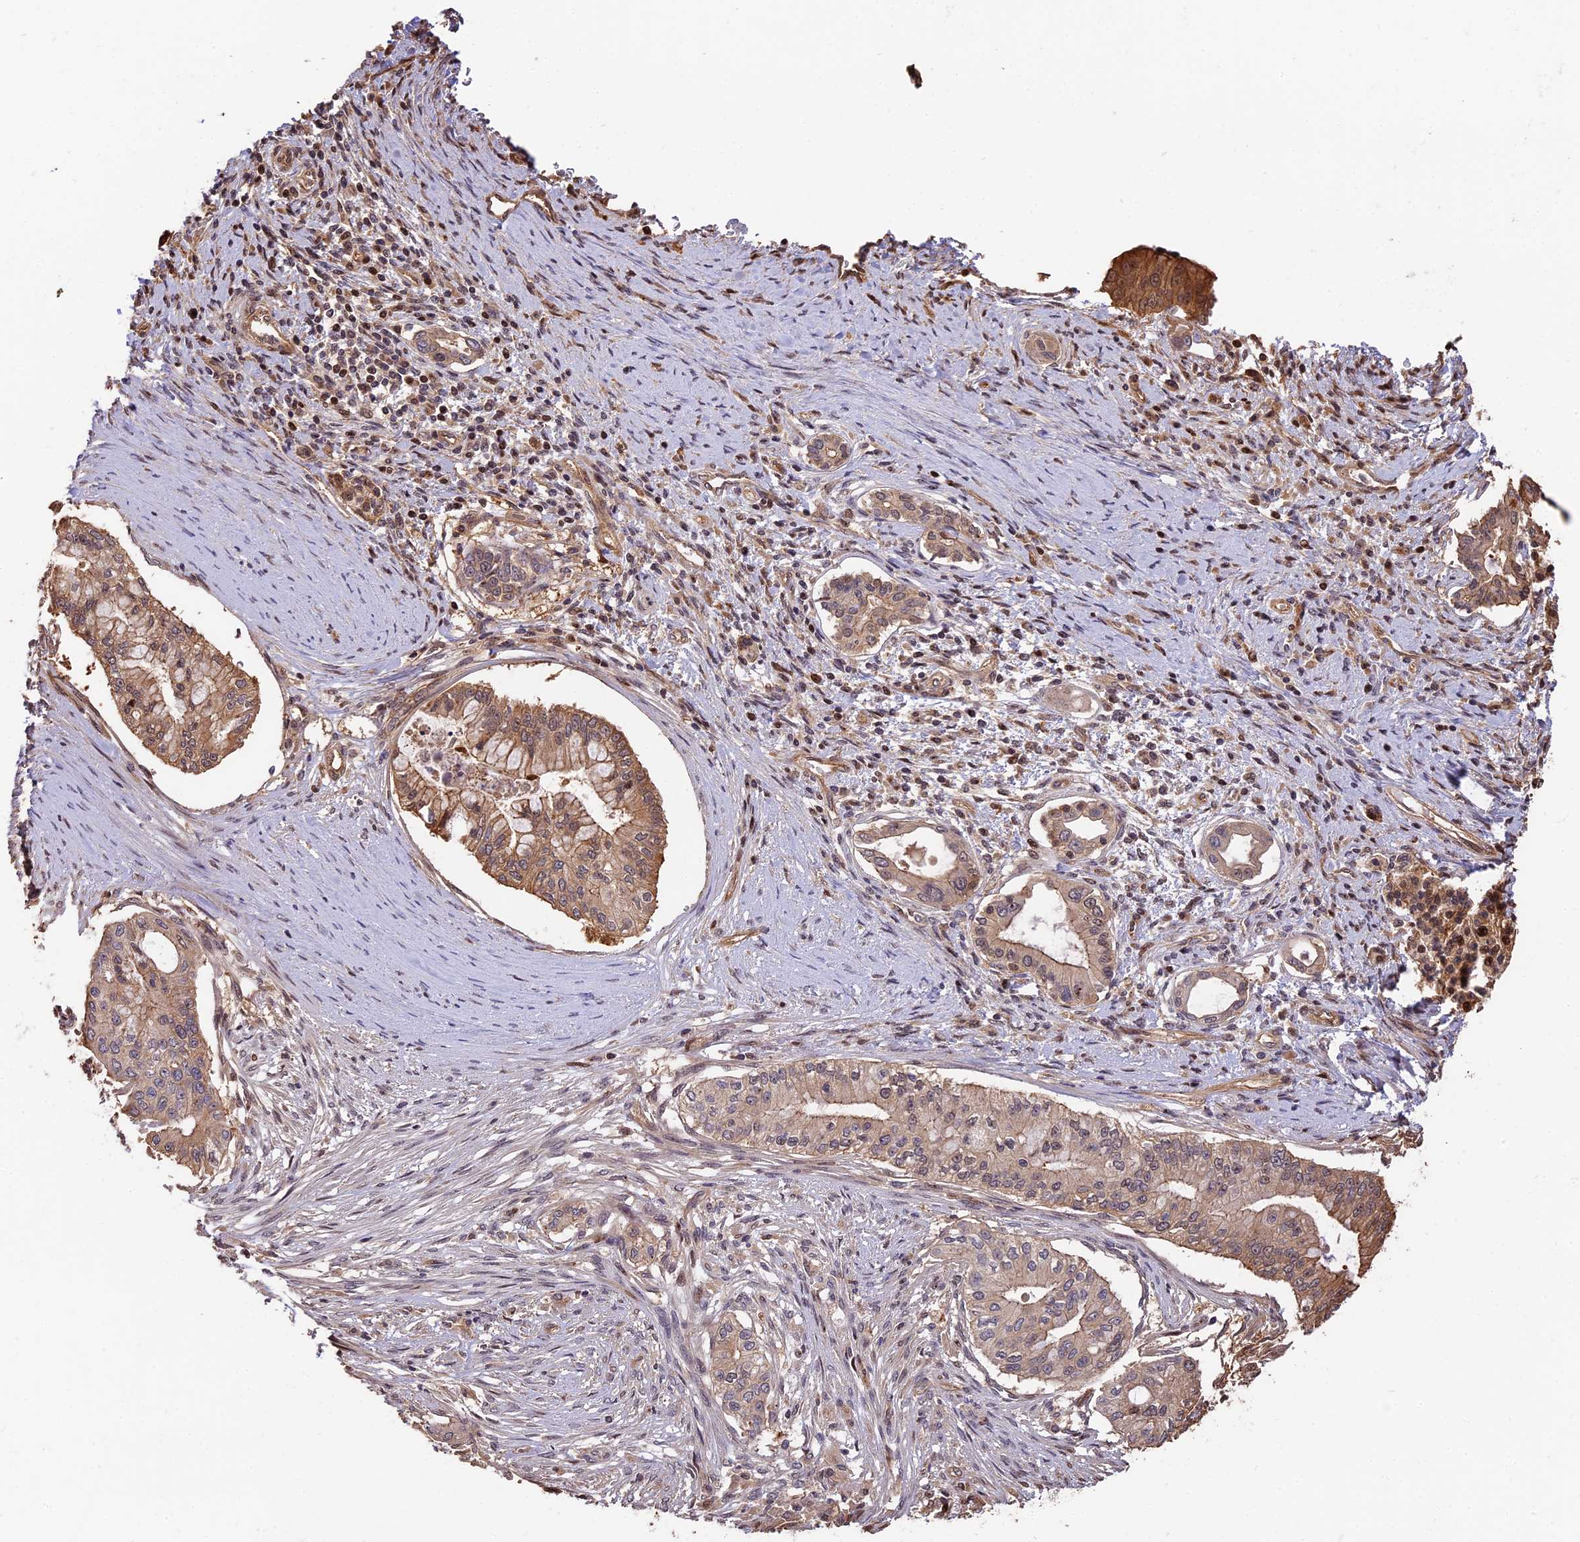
{"staining": {"intensity": "moderate", "quantity": ">75%", "location": "cytoplasmic/membranous"}, "tissue": "pancreatic cancer", "cell_type": "Tumor cells", "image_type": "cancer", "snomed": [{"axis": "morphology", "description": "Adenocarcinoma, NOS"}, {"axis": "topography", "description": "Pancreas"}], "caption": "Protein staining of pancreatic adenocarcinoma tissue exhibits moderate cytoplasmic/membranous expression in approximately >75% of tumor cells. Nuclei are stained in blue.", "gene": "PPP1R37", "patient": {"sex": "male", "age": 46}}